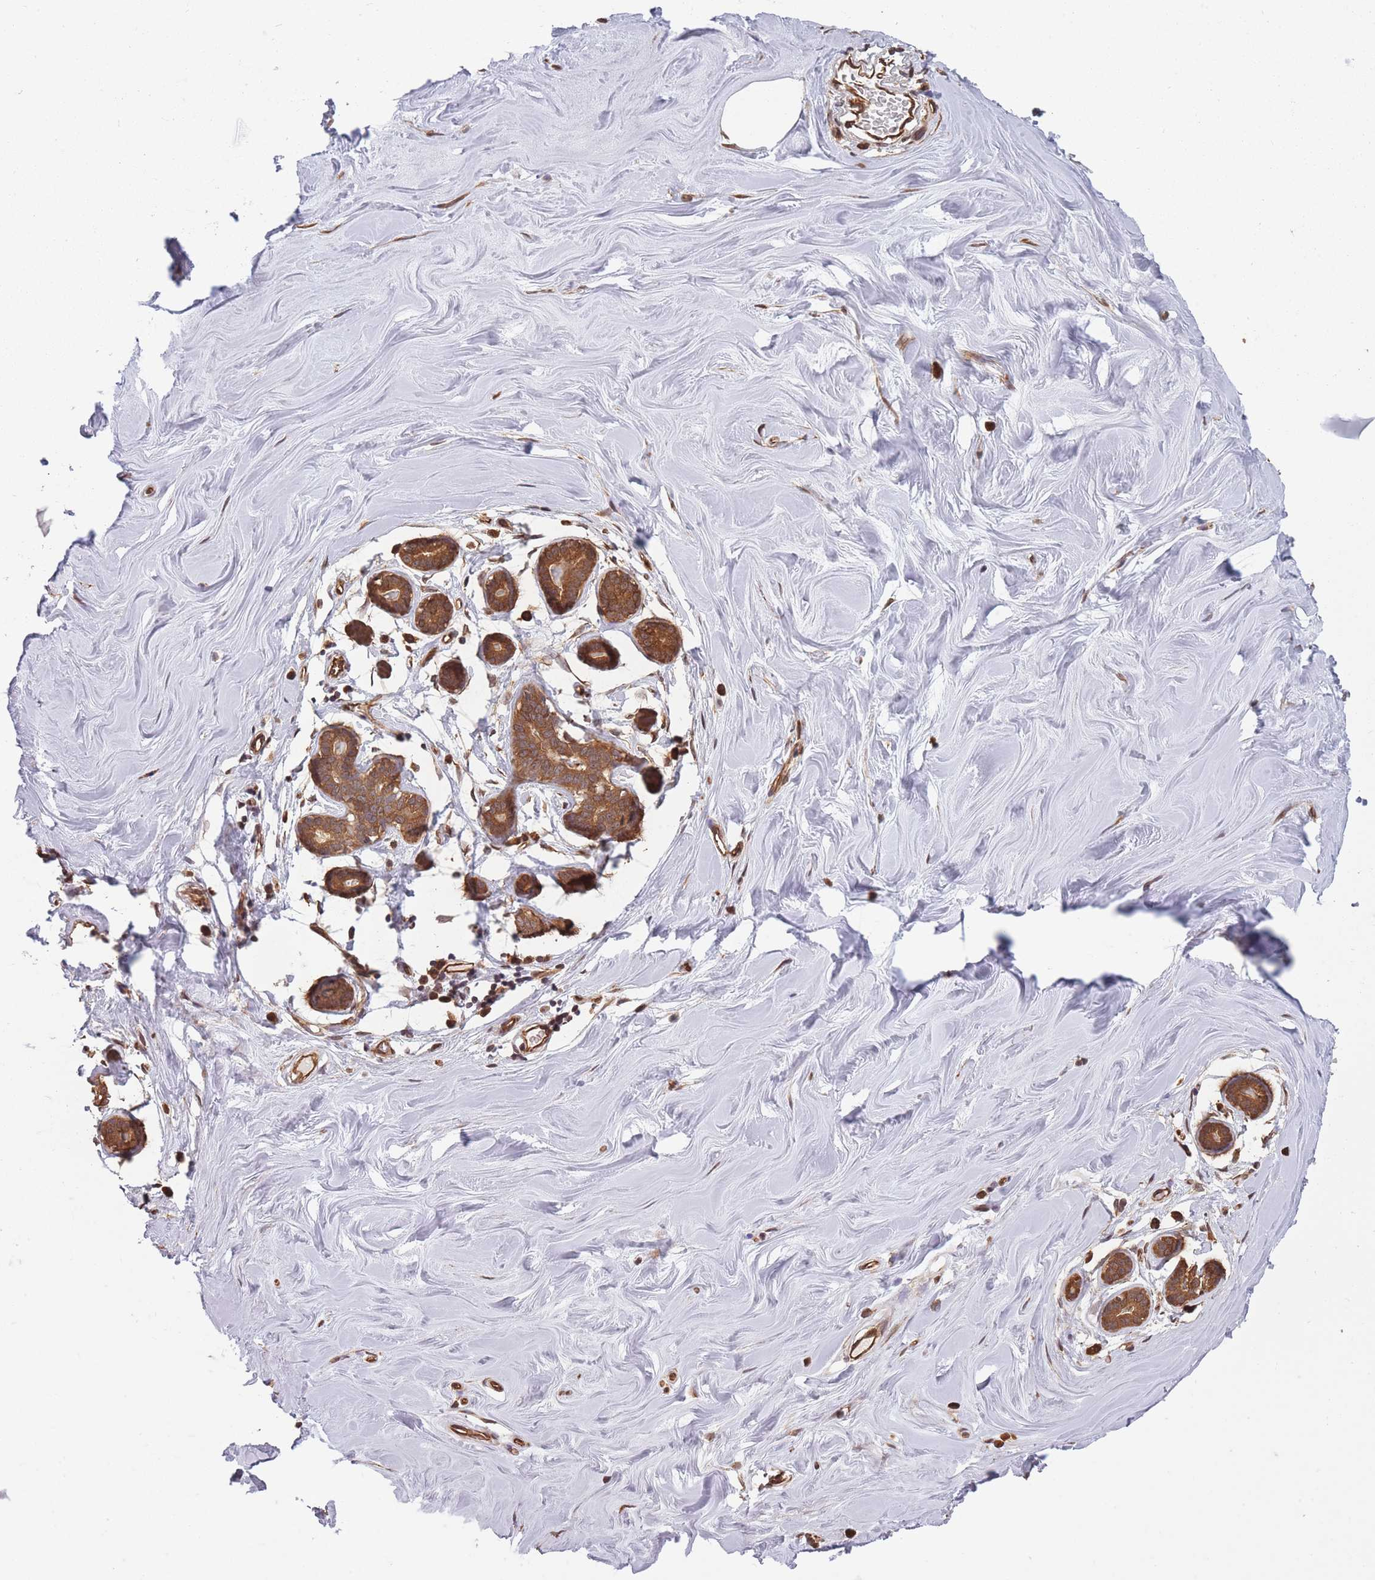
{"staining": {"intensity": "moderate", "quantity": ">75%", "location": "cytoplasmic/membranous"}, "tissue": "breast", "cell_type": "Adipocytes", "image_type": "normal", "snomed": [{"axis": "morphology", "description": "Normal tissue, NOS"}, {"axis": "topography", "description": "Breast"}], "caption": "Breast stained for a protein reveals moderate cytoplasmic/membranous positivity in adipocytes. The protein is stained brown, and the nuclei are stained in blue (DAB (3,3'-diaminobenzidine) IHC with brightfield microscopy, high magnification).", "gene": "ARL13B", "patient": {"sex": "female", "age": 25}}